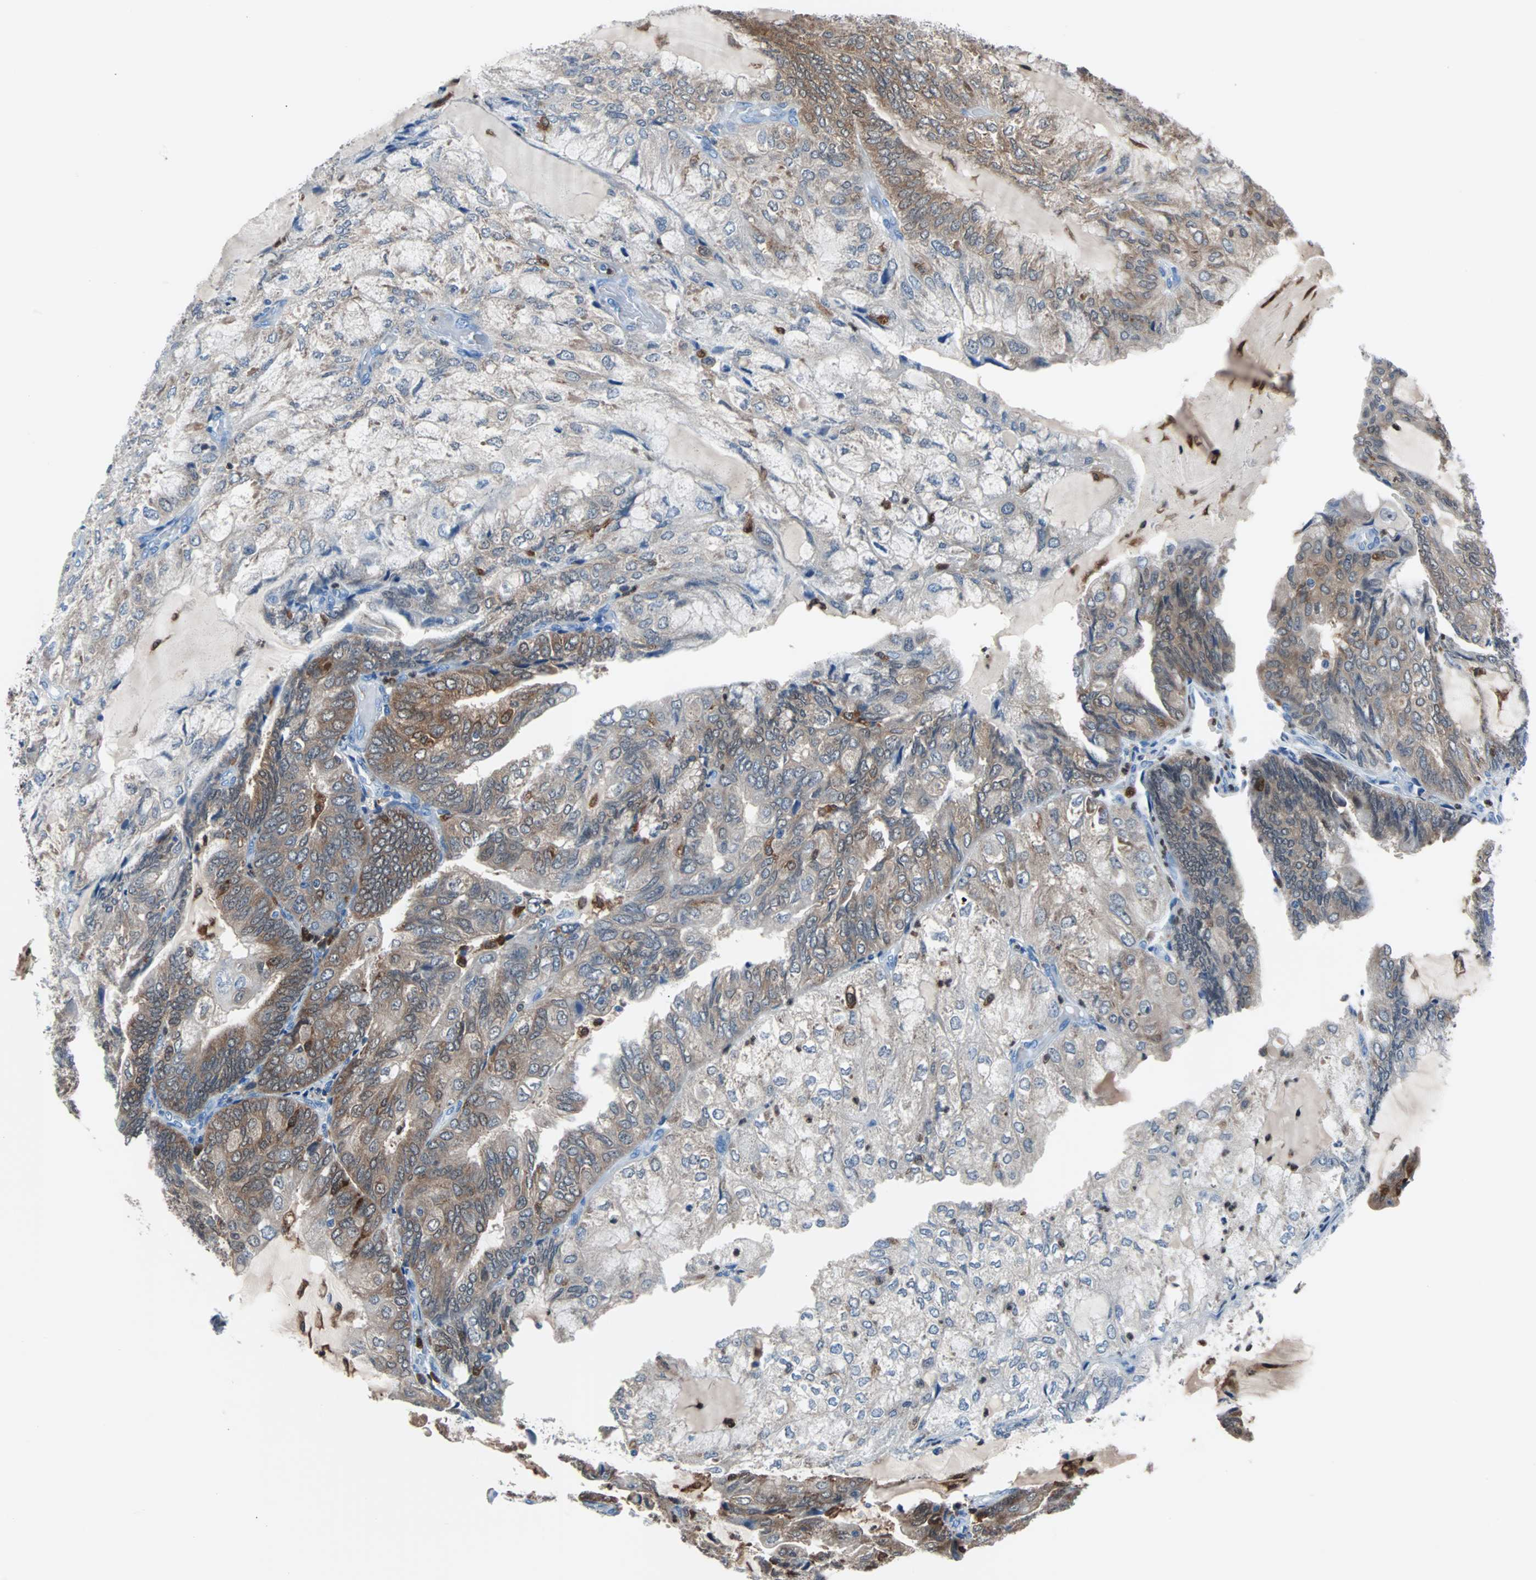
{"staining": {"intensity": "strong", "quantity": ">75%", "location": "cytoplasmic/membranous"}, "tissue": "endometrial cancer", "cell_type": "Tumor cells", "image_type": "cancer", "snomed": [{"axis": "morphology", "description": "Adenocarcinoma, NOS"}, {"axis": "topography", "description": "Endometrium"}], "caption": "A brown stain highlights strong cytoplasmic/membranous expression of a protein in endometrial cancer tumor cells.", "gene": "SYK", "patient": {"sex": "female", "age": 81}}